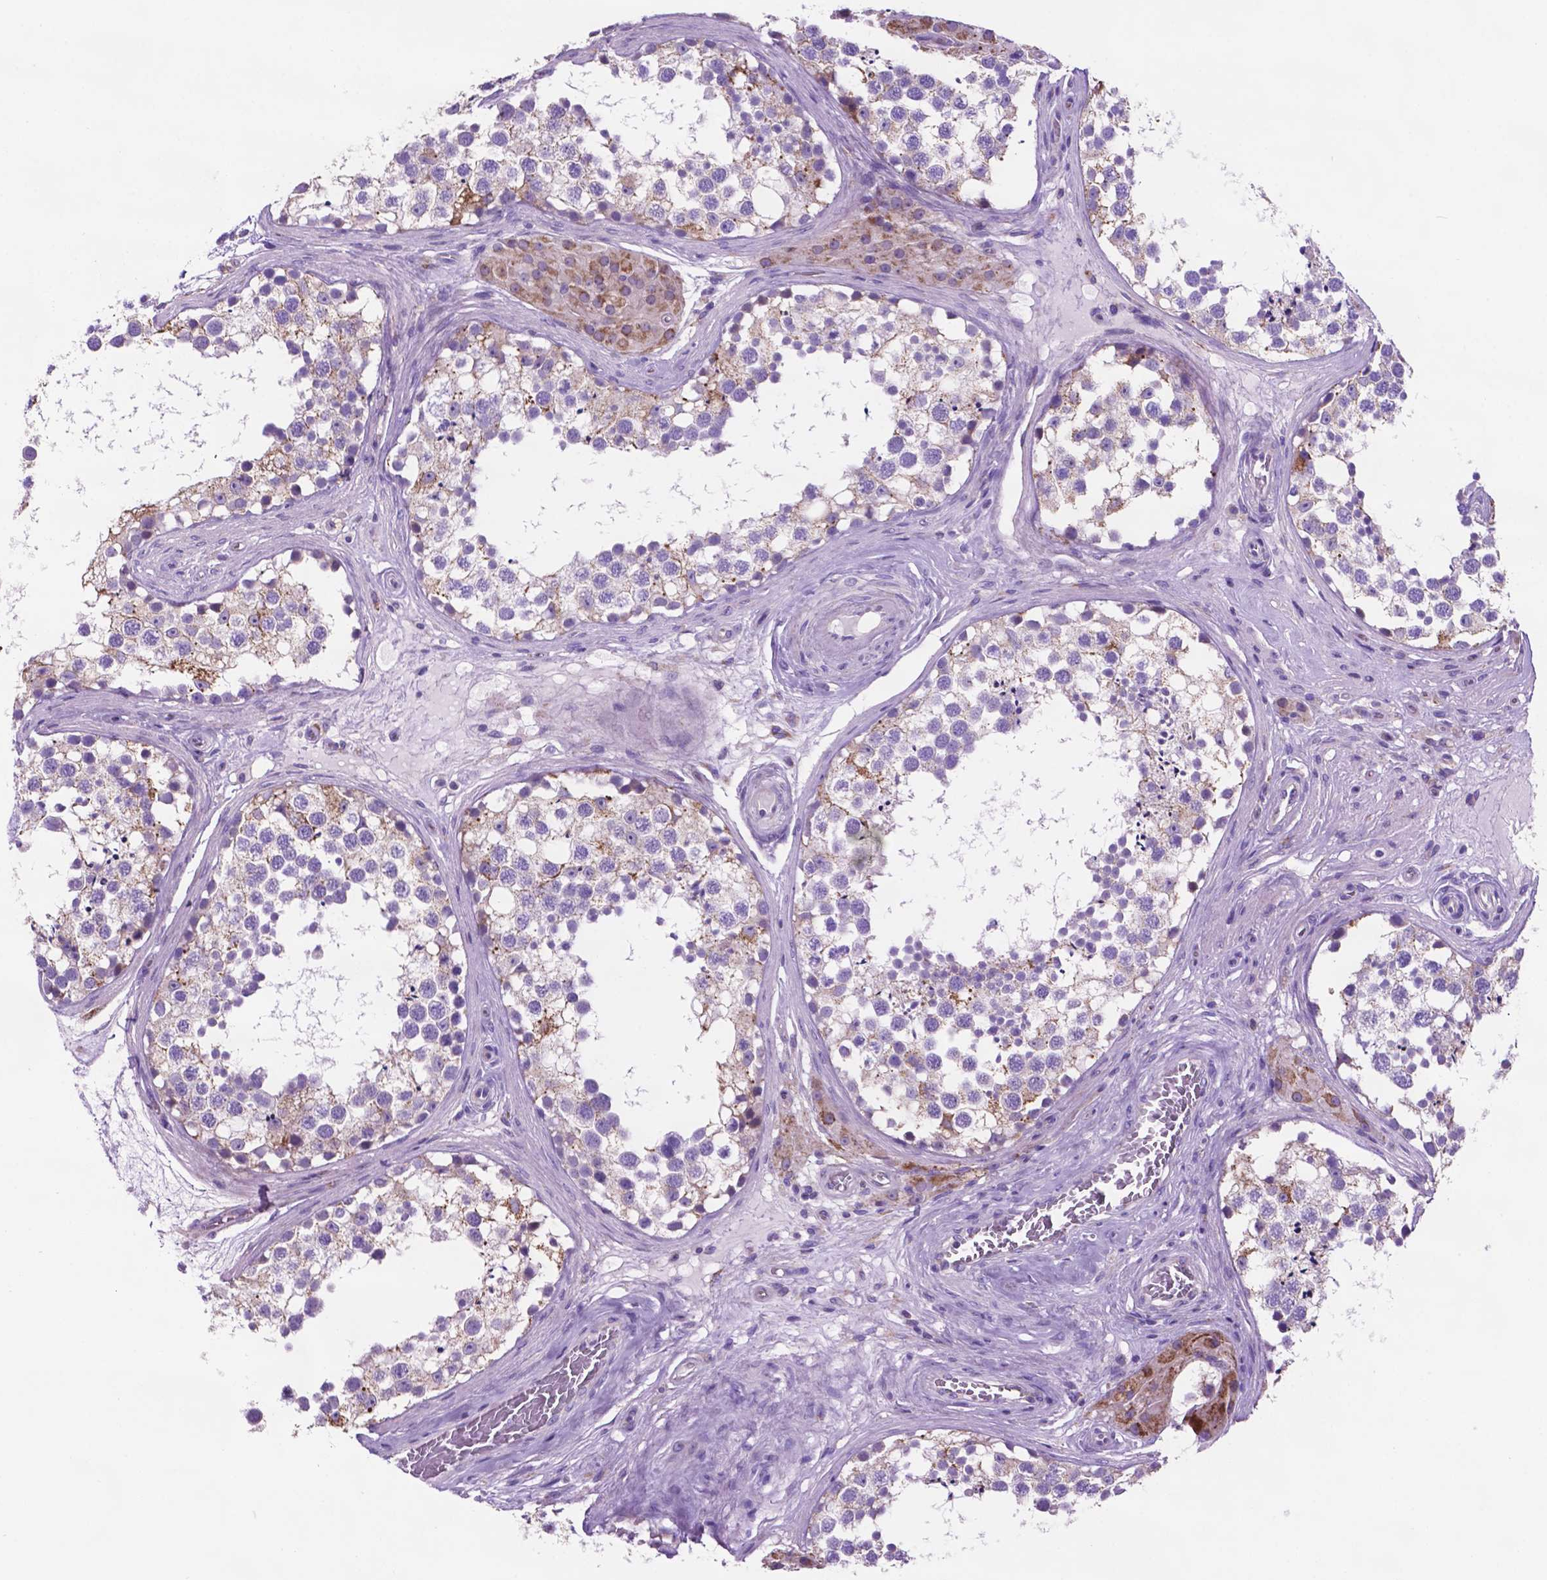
{"staining": {"intensity": "weak", "quantity": "<25%", "location": "cytoplasmic/membranous"}, "tissue": "testis", "cell_type": "Cells in seminiferous ducts", "image_type": "normal", "snomed": [{"axis": "morphology", "description": "Normal tissue, NOS"}, {"axis": "morphology", "description": "Seminoma, NOS"}, {"axis": "topography", "description": "Testis"}], "caption": "Human testis stained for a protein using IHC displays no positivity in cells in seminiferous ducts.", "gene": "TMEM121B", "patient": {"sex": "male", "age": 65}}